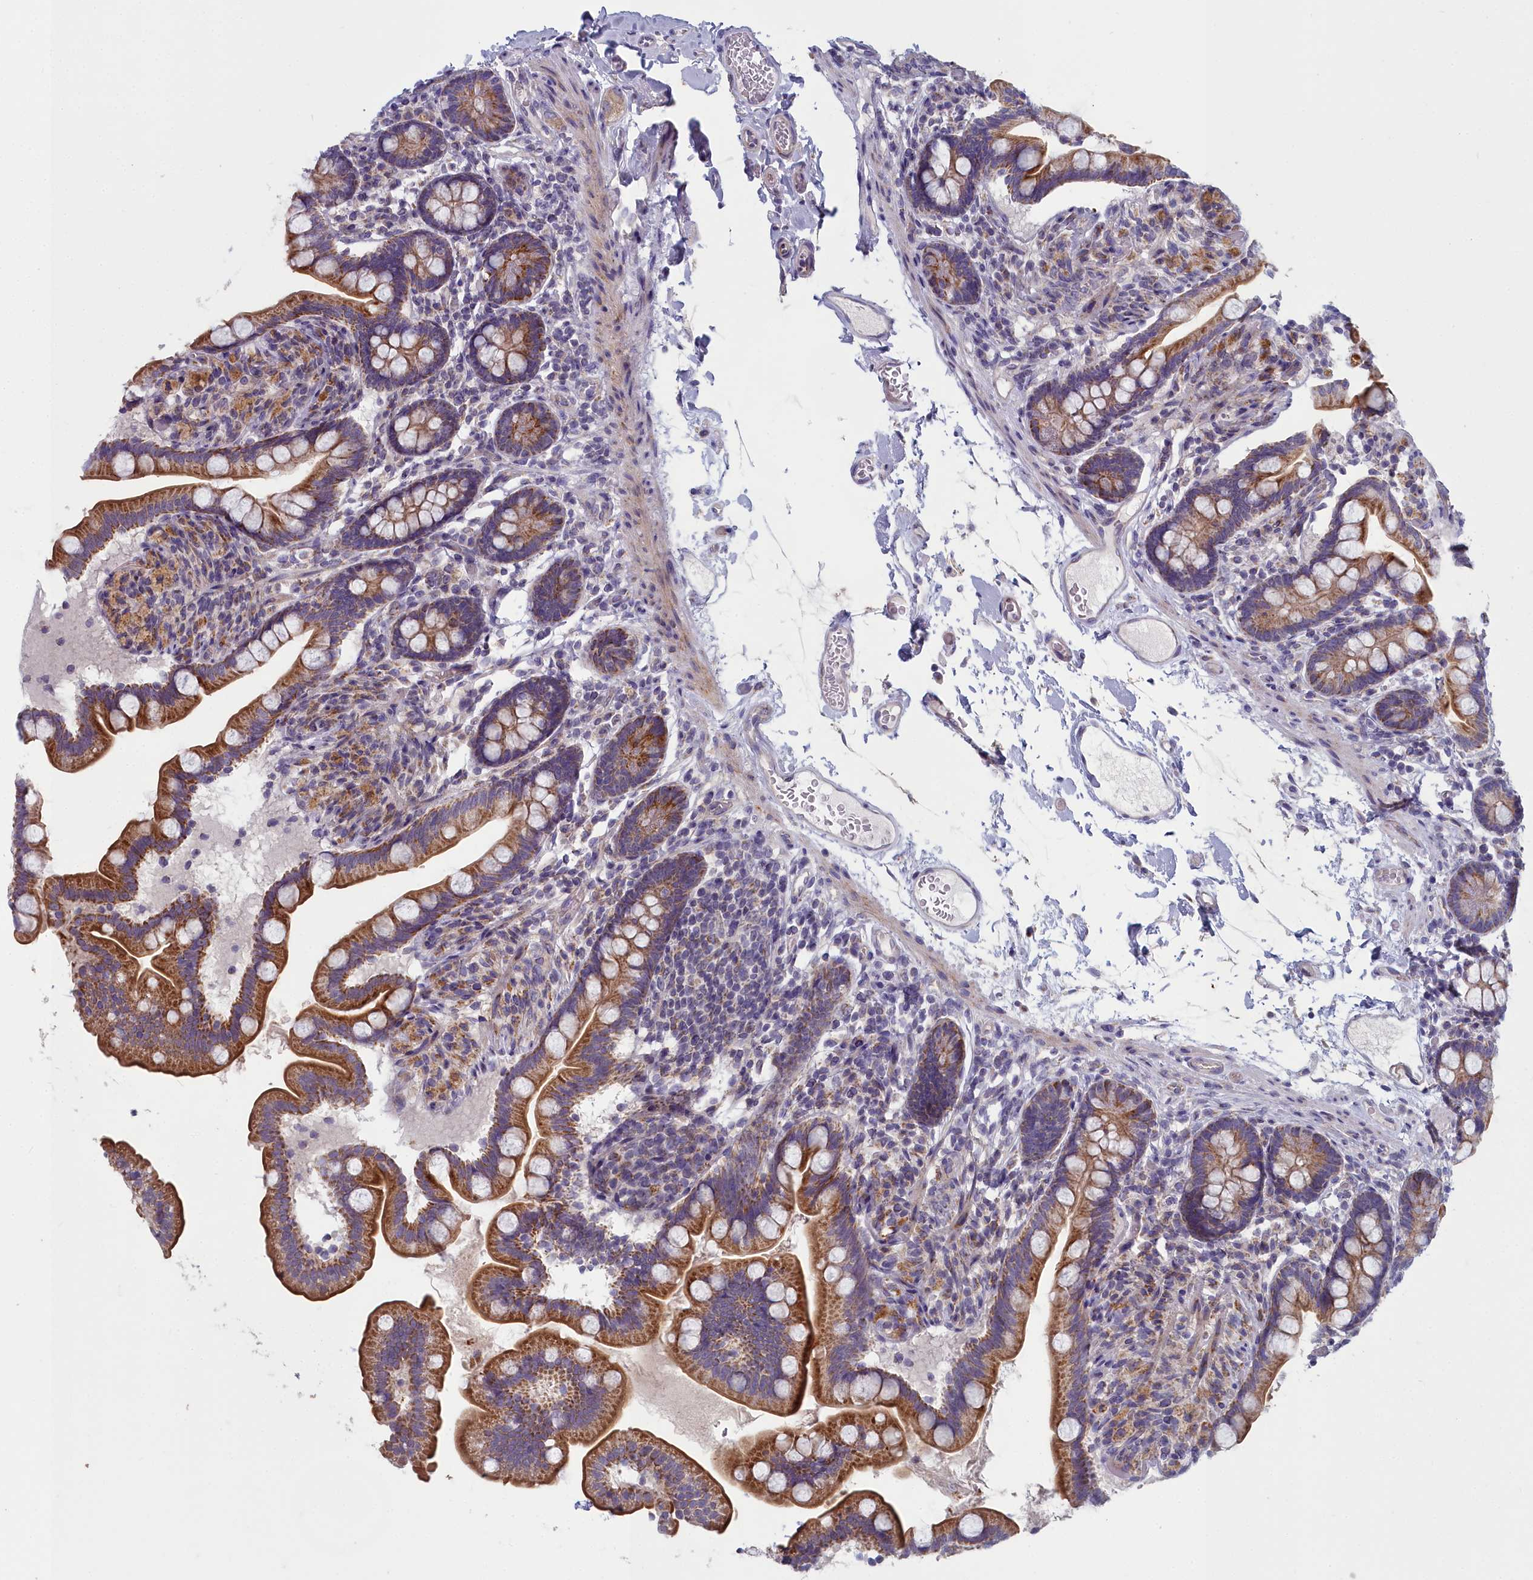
{"staining": {"intensity": "strong", "quantity": ">75%", "location": "cytoplasmic/membranous"}, "tissue": "small intestine", "cell_type": "Glandular cells", "image_type": "normal", "snomed": [{"axis": "morphology", "description": "Normal tissue, NOS"}, {"axis": "topography", "description": "Small intestine"}], "caption": "DAB (3,3'-diaminobenzidine) immunohistochemical staining of unremarkable small intestine reveals strong cytoplasmic/membranous protein expression in approximately >75% of glandular cells.", "gene": "INSYN2A", "patient": {"sex": "female", "age": 64}}